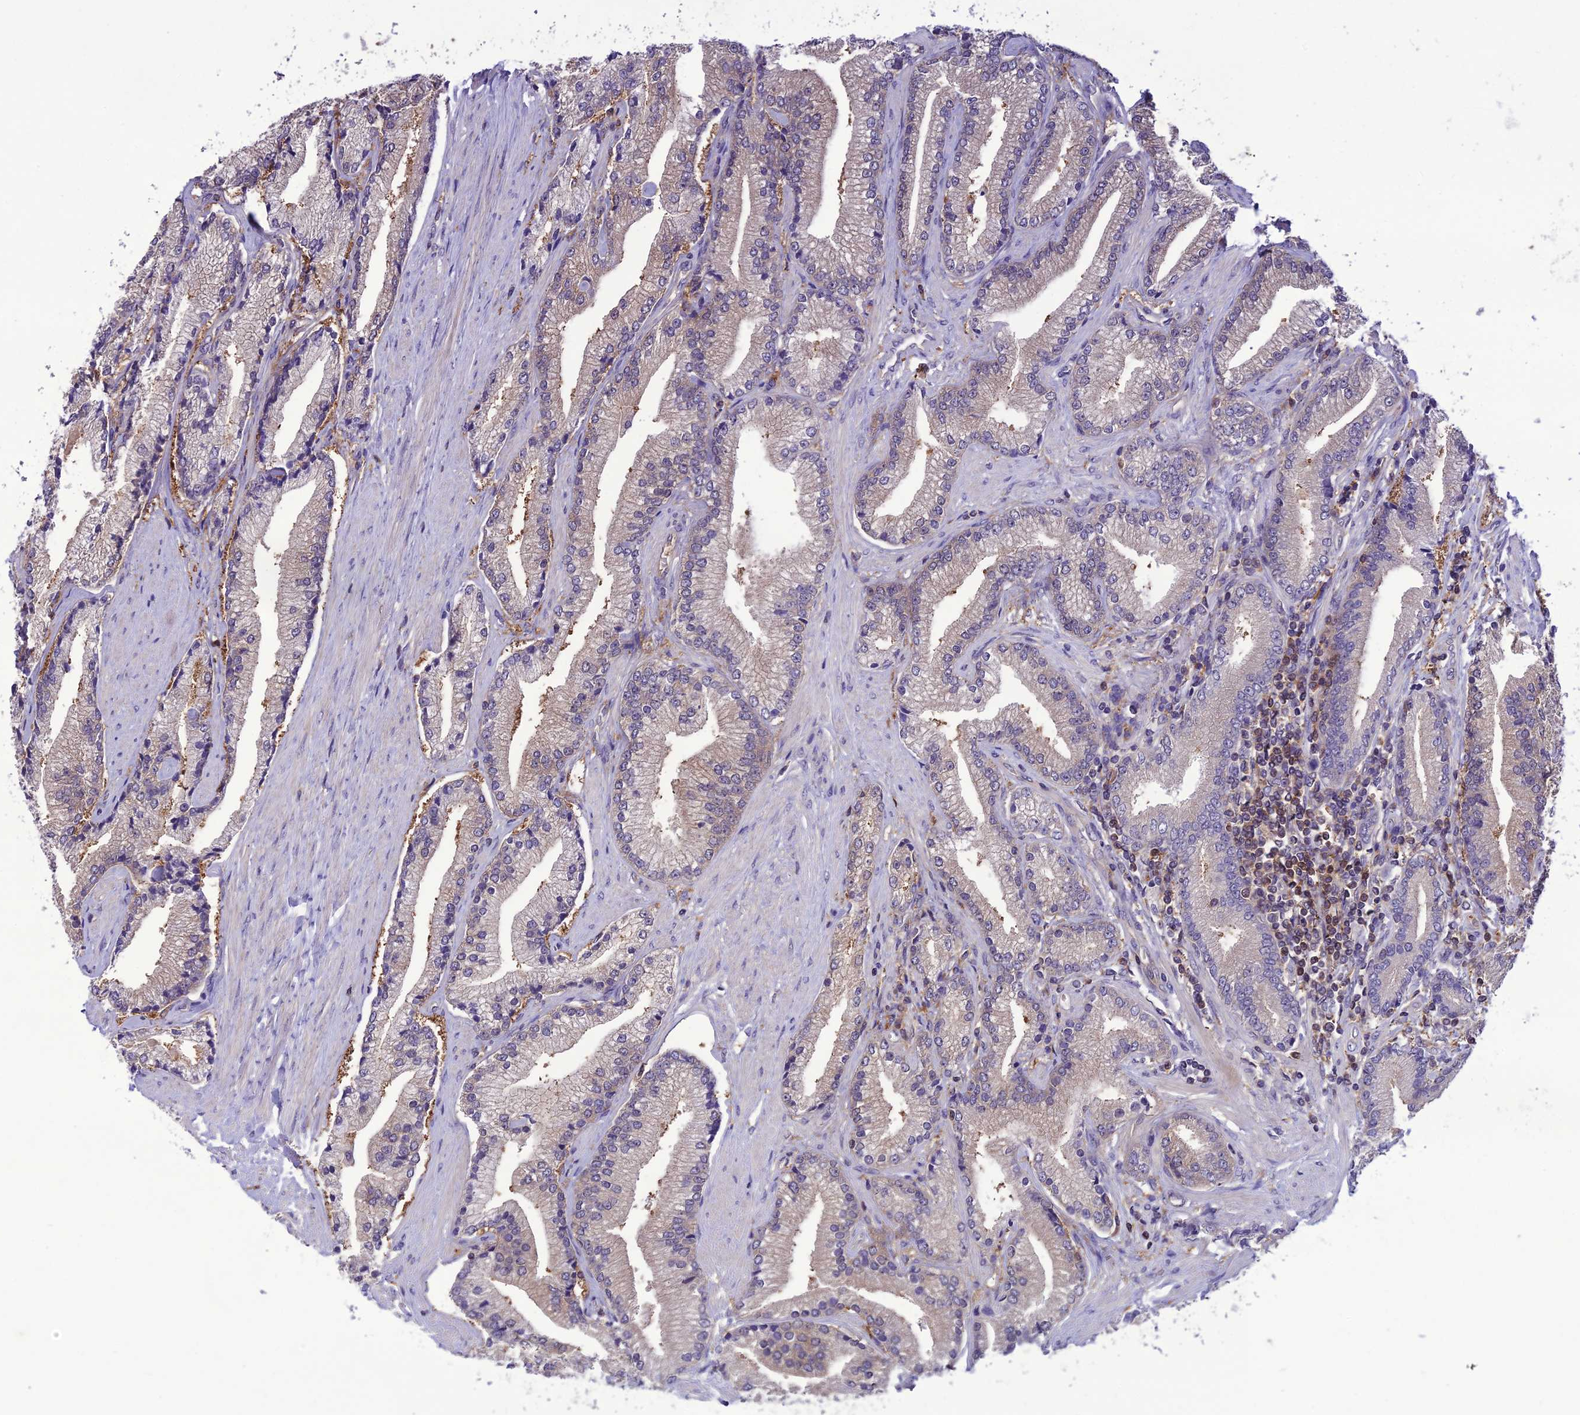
{"staining": {"intensity": "weak", "quantity": "25%-75%", "location": "cytoplasmic/membranous"}, "tissue": "prostate cancer", "cell_type": "Tumor cells", "image_type": "cancer", "snomed": [{"axis": "morphology", "description": "Adenocarcinoma, High grade"}, {"axis": "topography", "description": "Prostate"}], "caption": "Prostate cancer stained for a protein (brown) shows weak cytoplasmic/membranous positive staining in about 25%-75% of tumor cells.", "gene": "GDF6", "patient": {"sex": "male", "age": 67}}